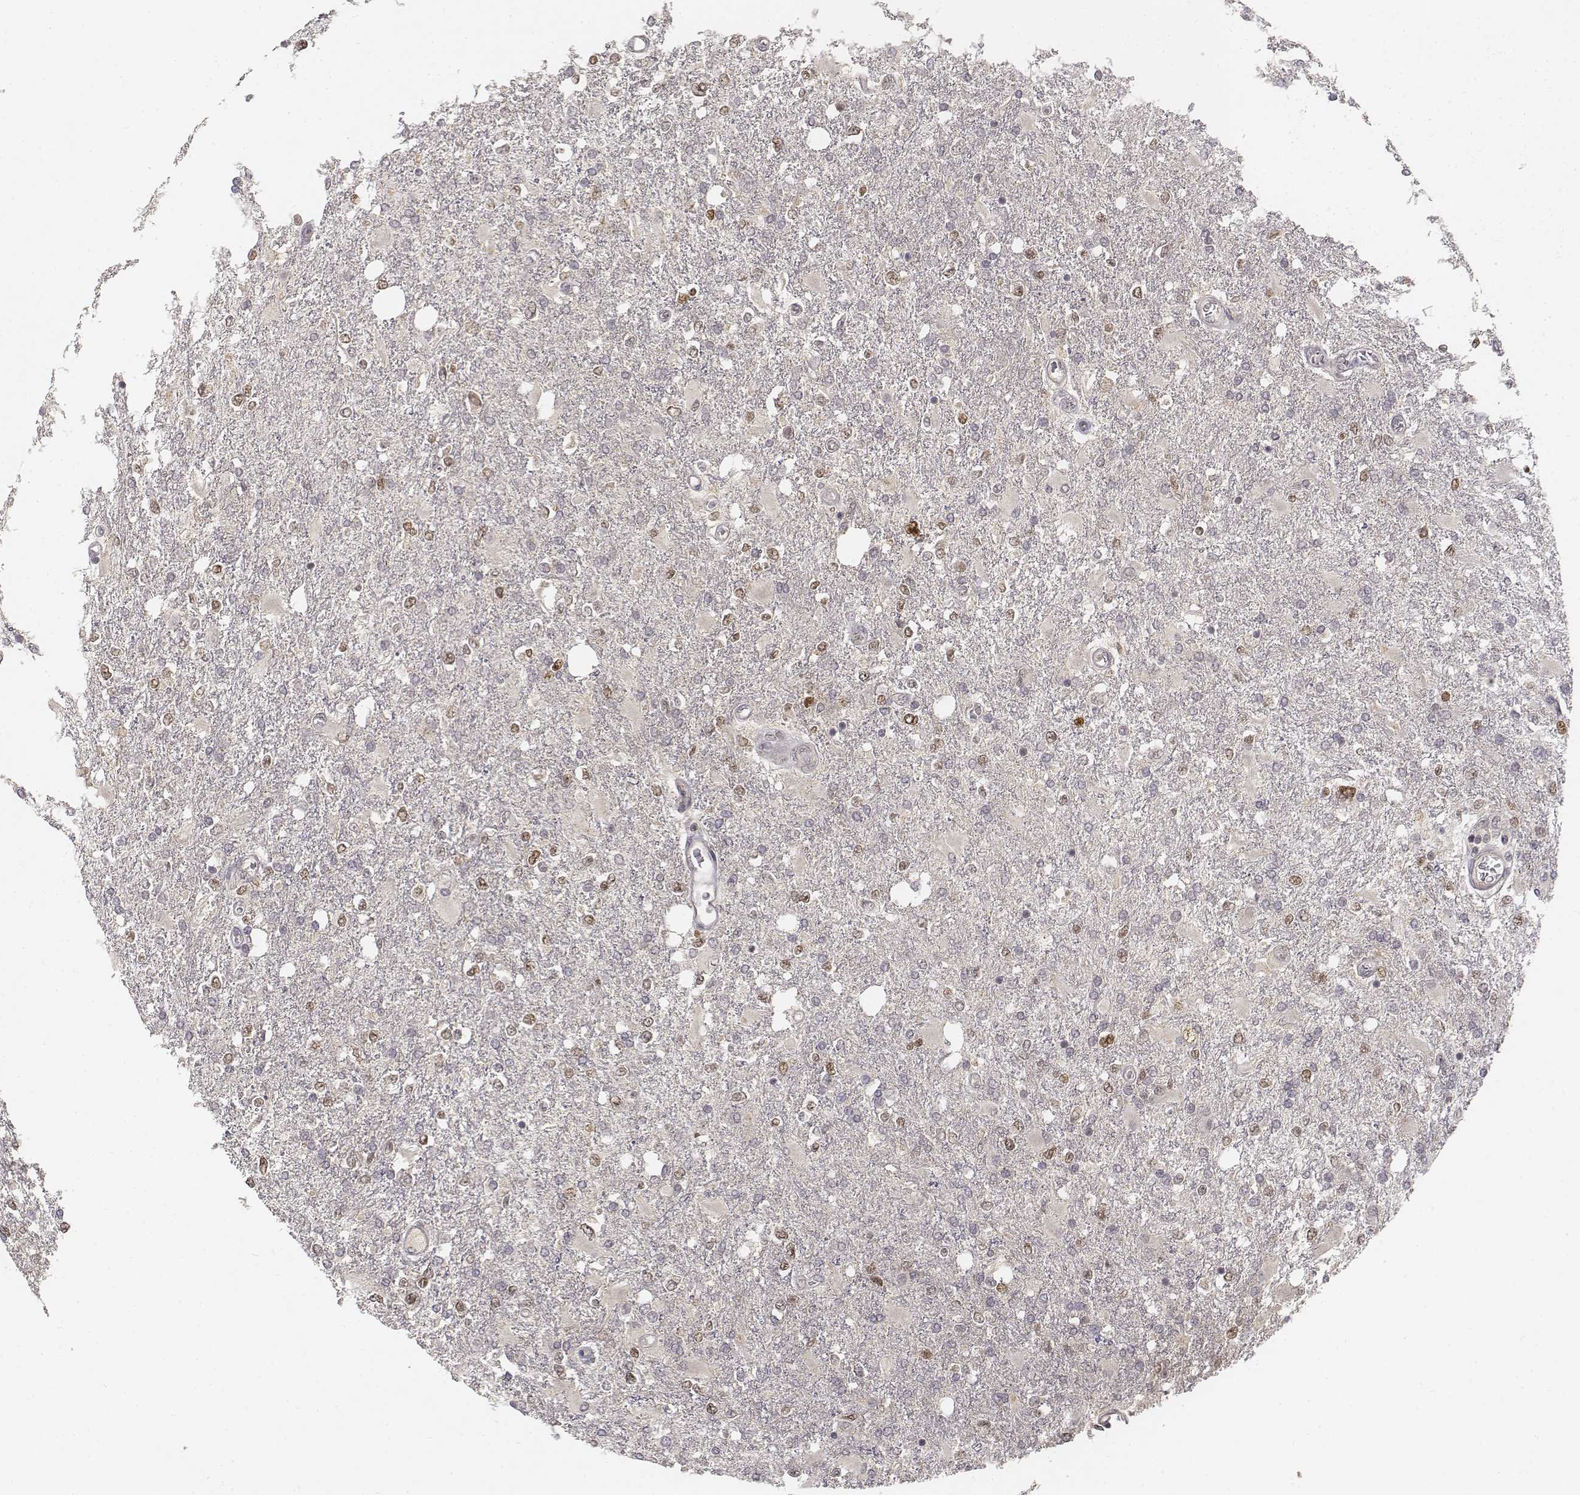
{"staining": {"intensity": "moderate", "quantity": "<25%", "location": "nuclear"}, "tissue": "glioma", "cell_type": "Tumor cells", "image_type": "cancer", "snomed": [{"axis": "morphology", "description": "Glioma, malignant, High grade"}, {"axis": "topography", "description": "Cerebral cortex"}], "caption": "This is an image of immunohistochemistry staining of malignant high-grade glioma, which shows moderate positivity in the nuclear of tumor cells.", "gene": "FANCD2", "patient": {"sex": "male", "age": 79}}